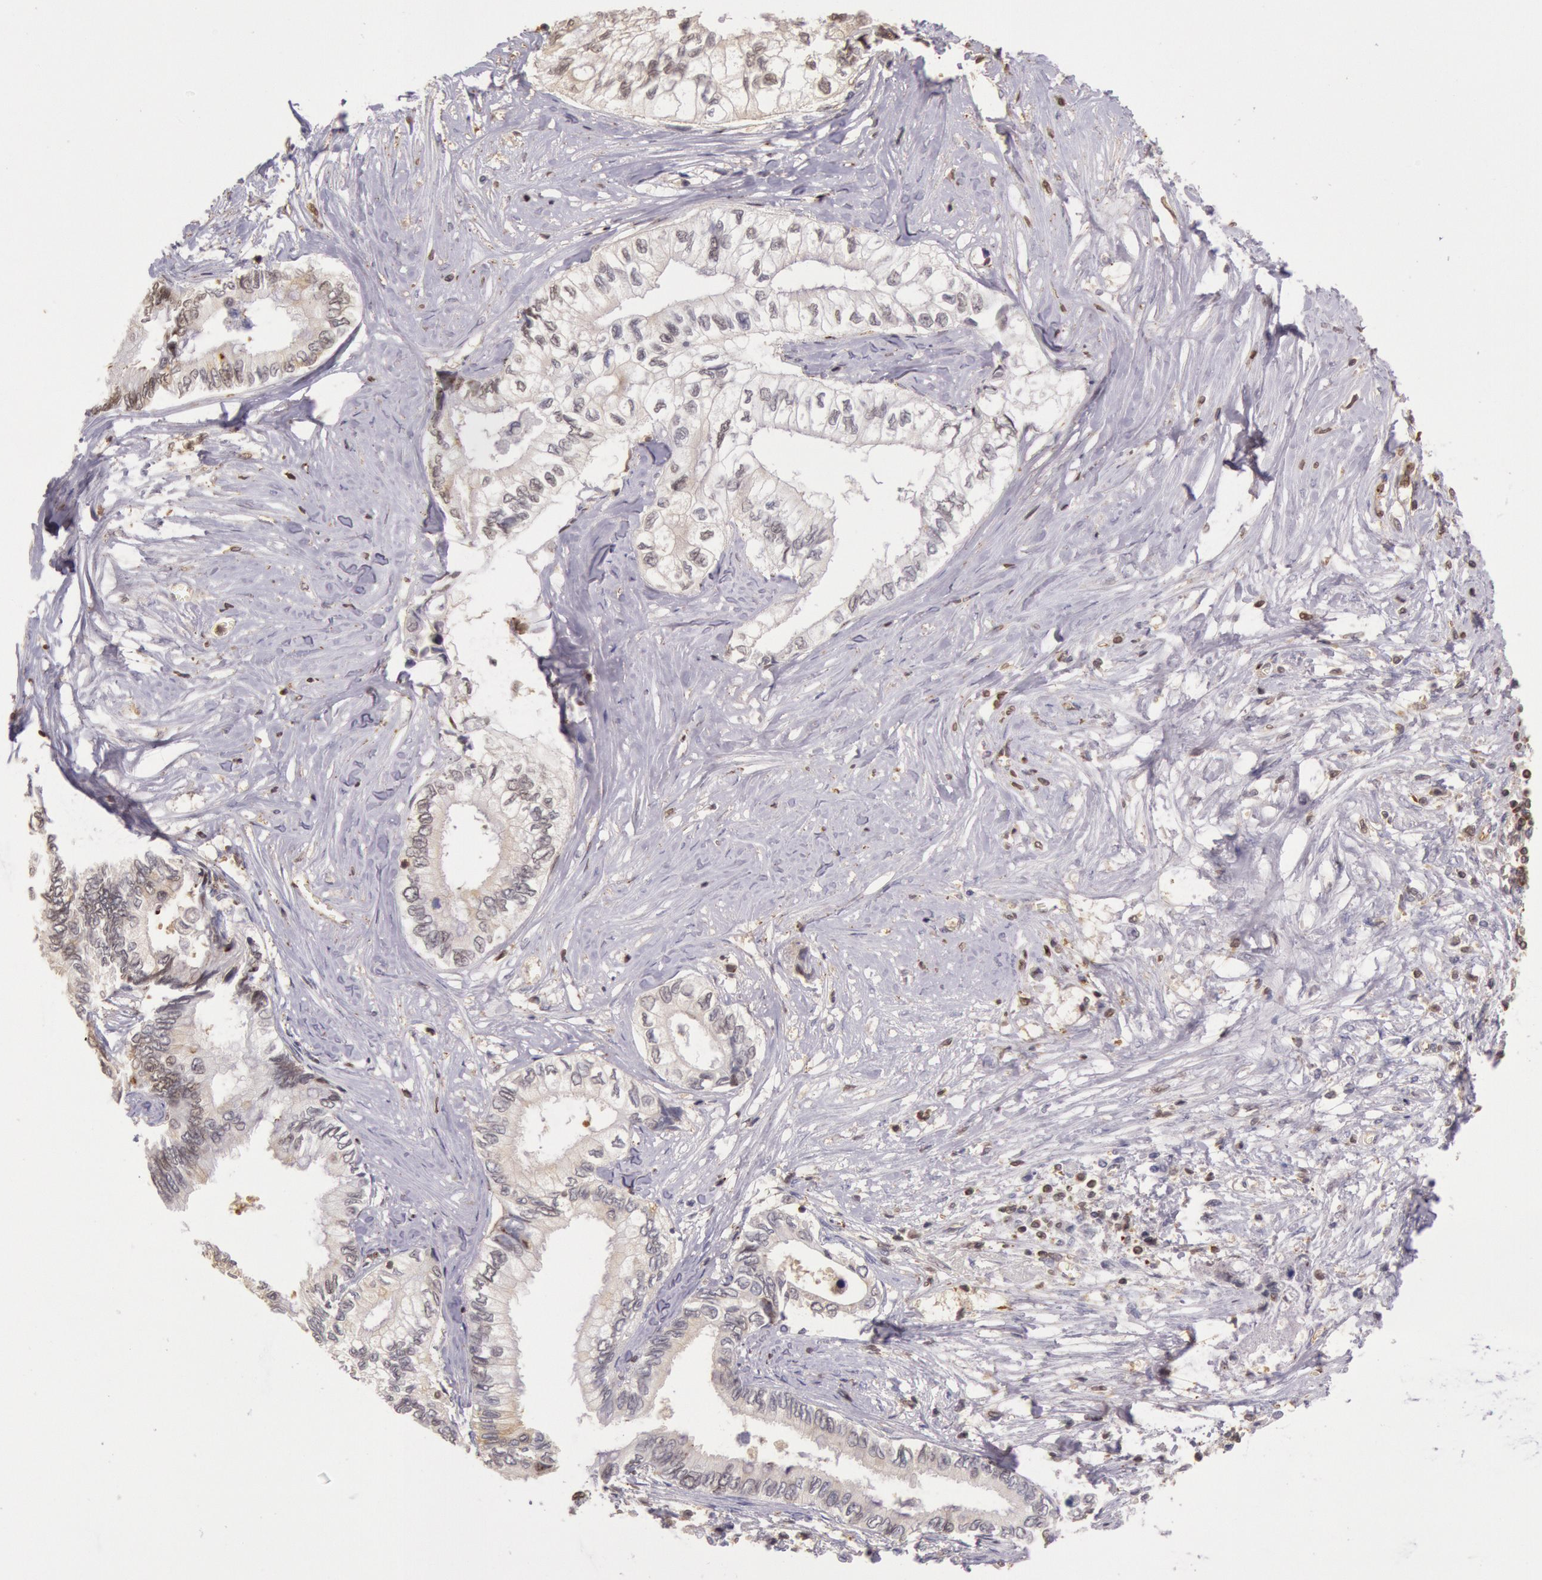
{"staining": {"intensity": "weak", "quantity": "<25%", "location": "cytoplasmic/membranous,nuclear"}, "tissue": "pancreatic cancer", "cell_type": "Tumor cells", "image_type": "cancer", "snomed": [{"axis": "morphology", "description": "Adenocarcinoma, NOS"}, {"axis": "topography", "description": "Pancreas"}], "caption": "The histopathology image exhibits no staining of tumor cells in pancreatic cancer. The staining was performed using DAB to visualize the protein expression in brown, while the nuclei were stained in blue with hematoxylin (Magnification: 20x).", "gene": "HIF1A", "patient": {"sex": "female", "age": 66}}